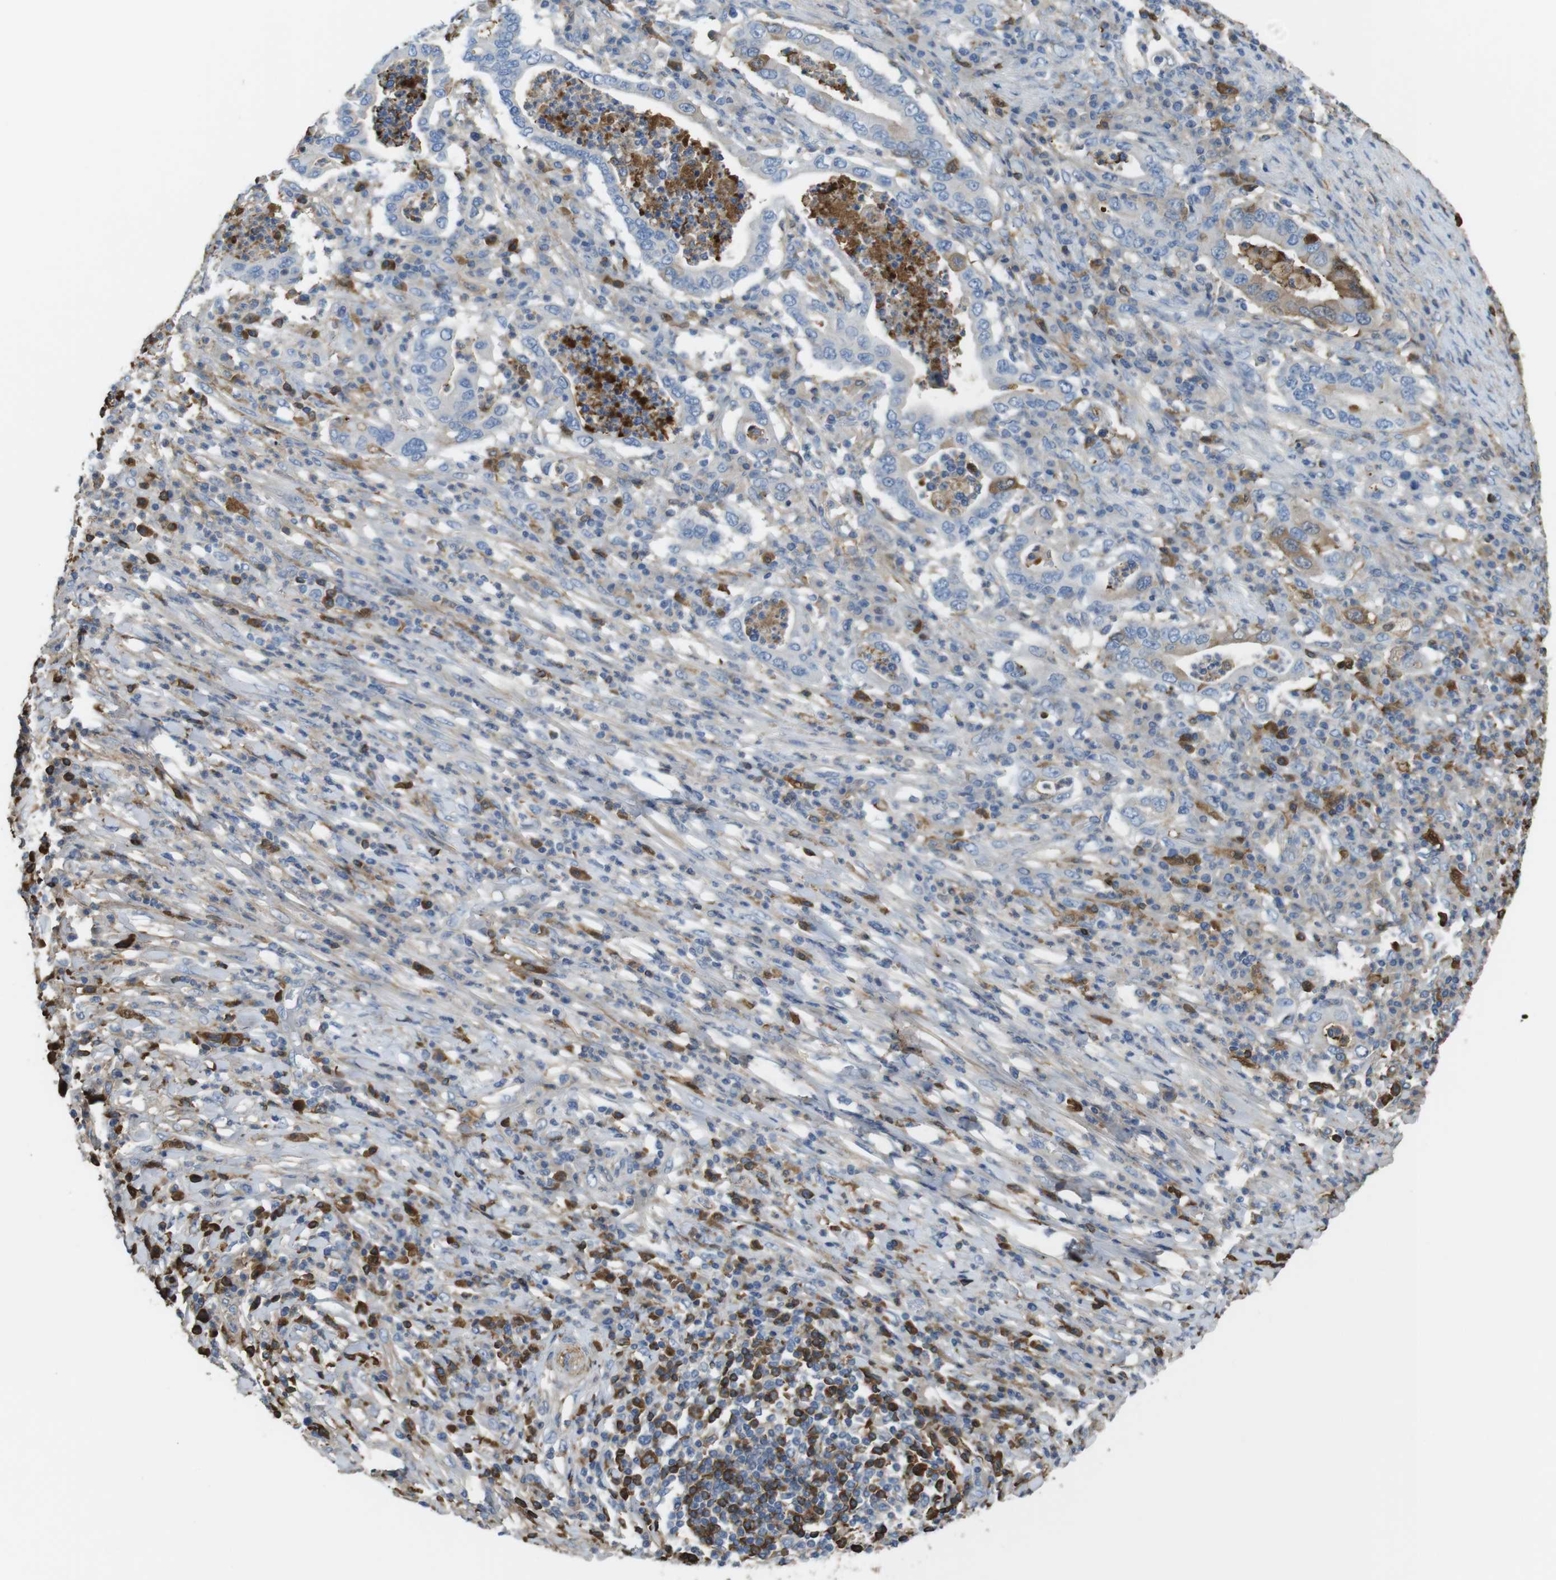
{"staining": {"intensity": "negative", "quantity": "none", "location": "none"}, "tissue": "stomach cancer", "cell_type": "Tumor cells", "image_type": "cancer", "snomed": [{"axis": "morphology", "description": "Normal tissue, NOS"}, {"axis": "morphology", "description": "Adenocarcinoma, NOS"}, {"axis": "topography", "description": "Esophagus"}, {"axis": "topography", "description": "Stomach, upper"}, {"axis": "topography", "description": "Peripheral nerve tissue"}], "caption": "This is an IHC micrograph of stomach cancer (adenocarcinoma). There is no positivity in tumor cells.", "gene": "LTBP4", "patient": {"sex": "male", "age": 62}}